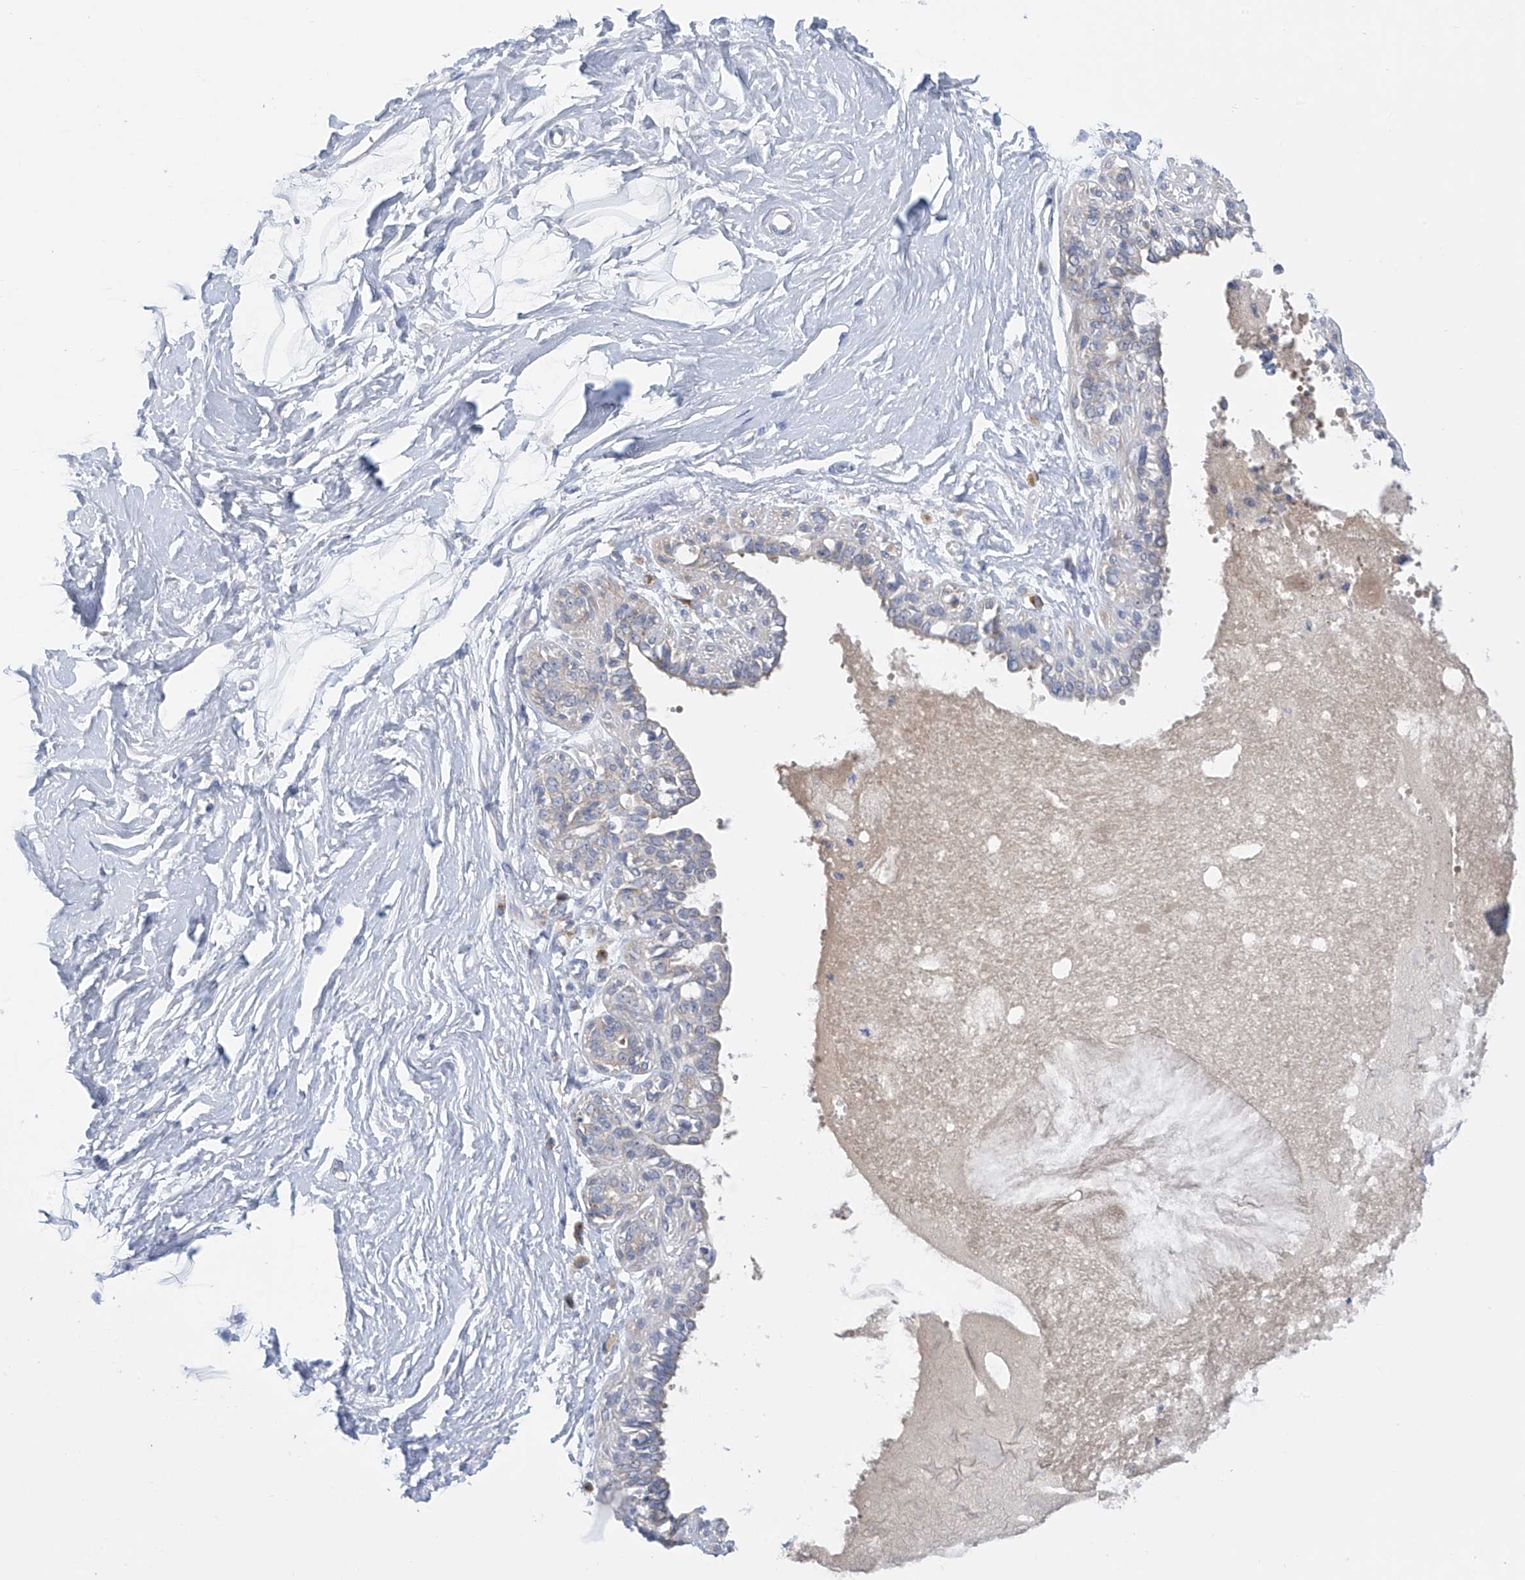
{"staining": {"intensity": "negative", "quantity": "none", "location": "none"}, "tissue": "breast", "cell_type": "Adipocytes", "image_type": "normal", "snomed": [{"axis": "morphology", "description": "Normal tissue, NOS"}, {"axis": "topography", "description": "Breast"}], "caption": "IHC of normal breast displays no expression in adipocytes. (Immunohistochemistry (ihc), brightfield microscopy, high magnification).", "gene": "SLCO4A1", "patient": {"sex": "female", "age": 45}}